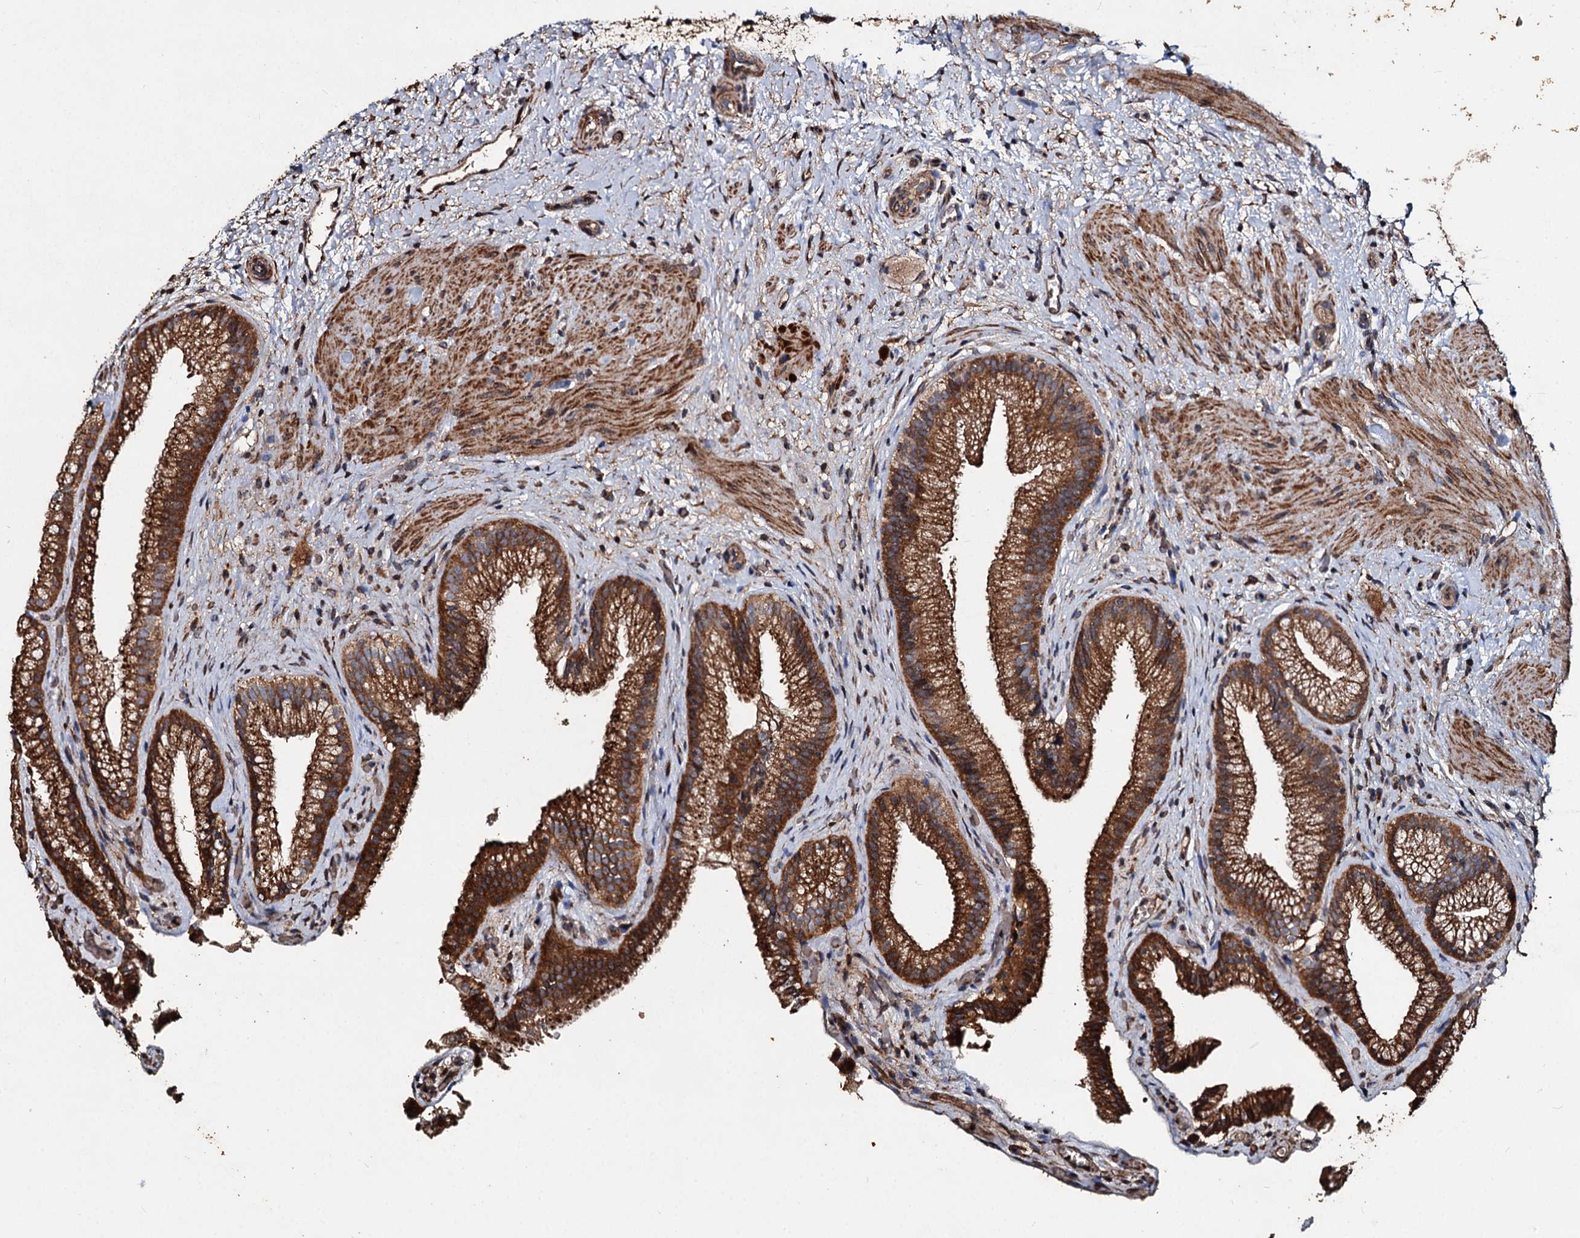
{"staining": {"intensity": "strong", "quantity": ">75%", "location": "cytoplasmic/membranous"}, "tissue": "gallbladder", "cell_type": "Glandular cells", "image_type": "normal", "snomed": [{"axis": "morphology", "description": "Normal tissue, NOS"}, {"axis": "morphology", "description": "Inflammation, NOS"}, {"axis": "topography", "description": "Gallbladder"}], "caption": "An image of human gallbladder stained for a protein reveals strong cytoplasmic/membranous brown staining in glandular cells.", "gene": "NOTCH2NLA", "patient": {"sex": "male", "age": 51}}